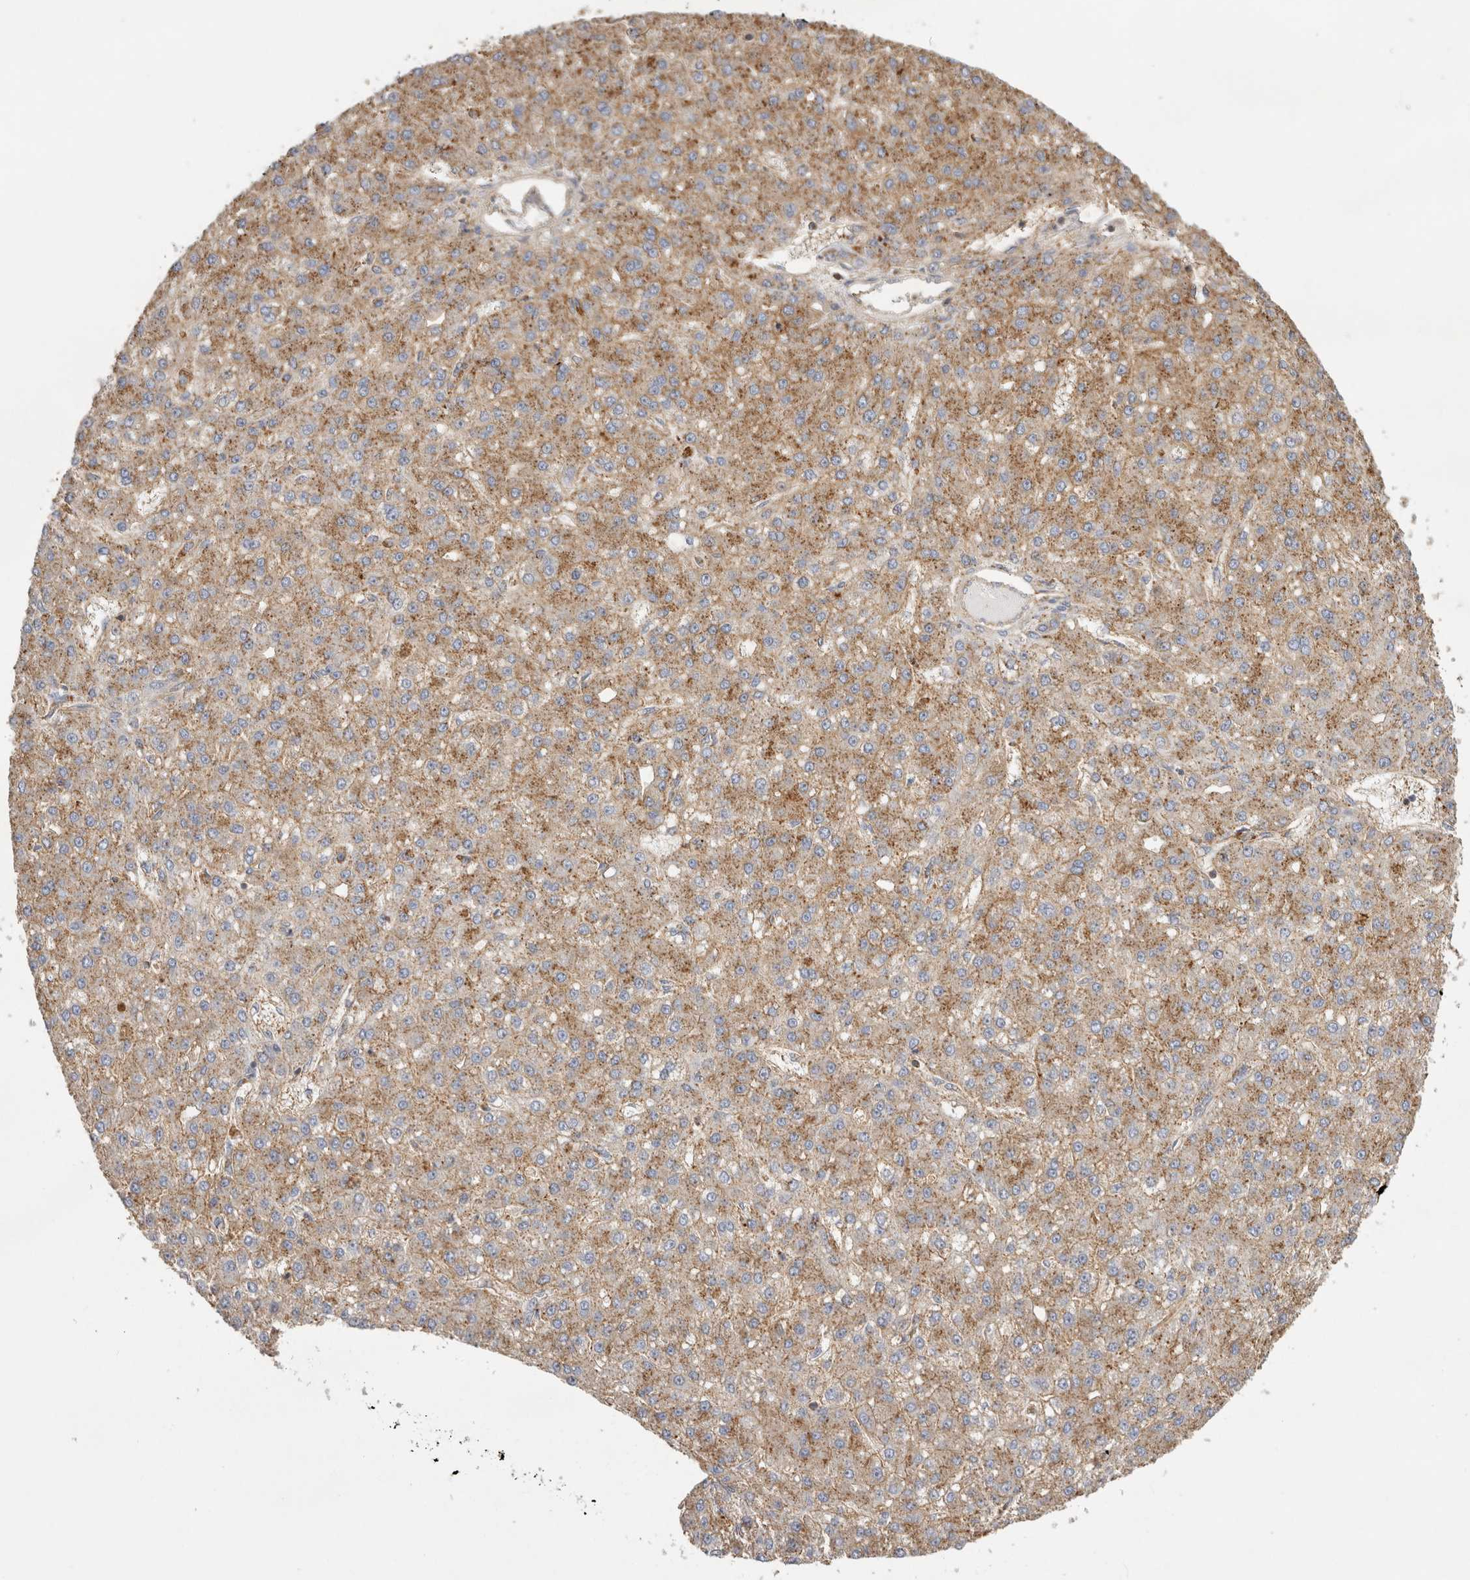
{"staining": {"intensity": "moderate", "quantity": ">75%", "location": "cytoplasmic/membranous"}, "tissue": "liver cancer", "cell_type": "Tumor cells", "image_type": "cancer", "snomed": [{"axis": "morphology", "description": "Carcinoma, Hepatocellular, NOS"}, {"axis": "topography", "description": "Liver"}], "caption": "Liver hepatocellular carcinoma stained for a protein (brown) demonstrates moderate cytoplasmic/membranous positive staining in approximately >75% of tumor cells.", "gene": "CHMP6", "patient": {"sex": "male", "age": 67}}